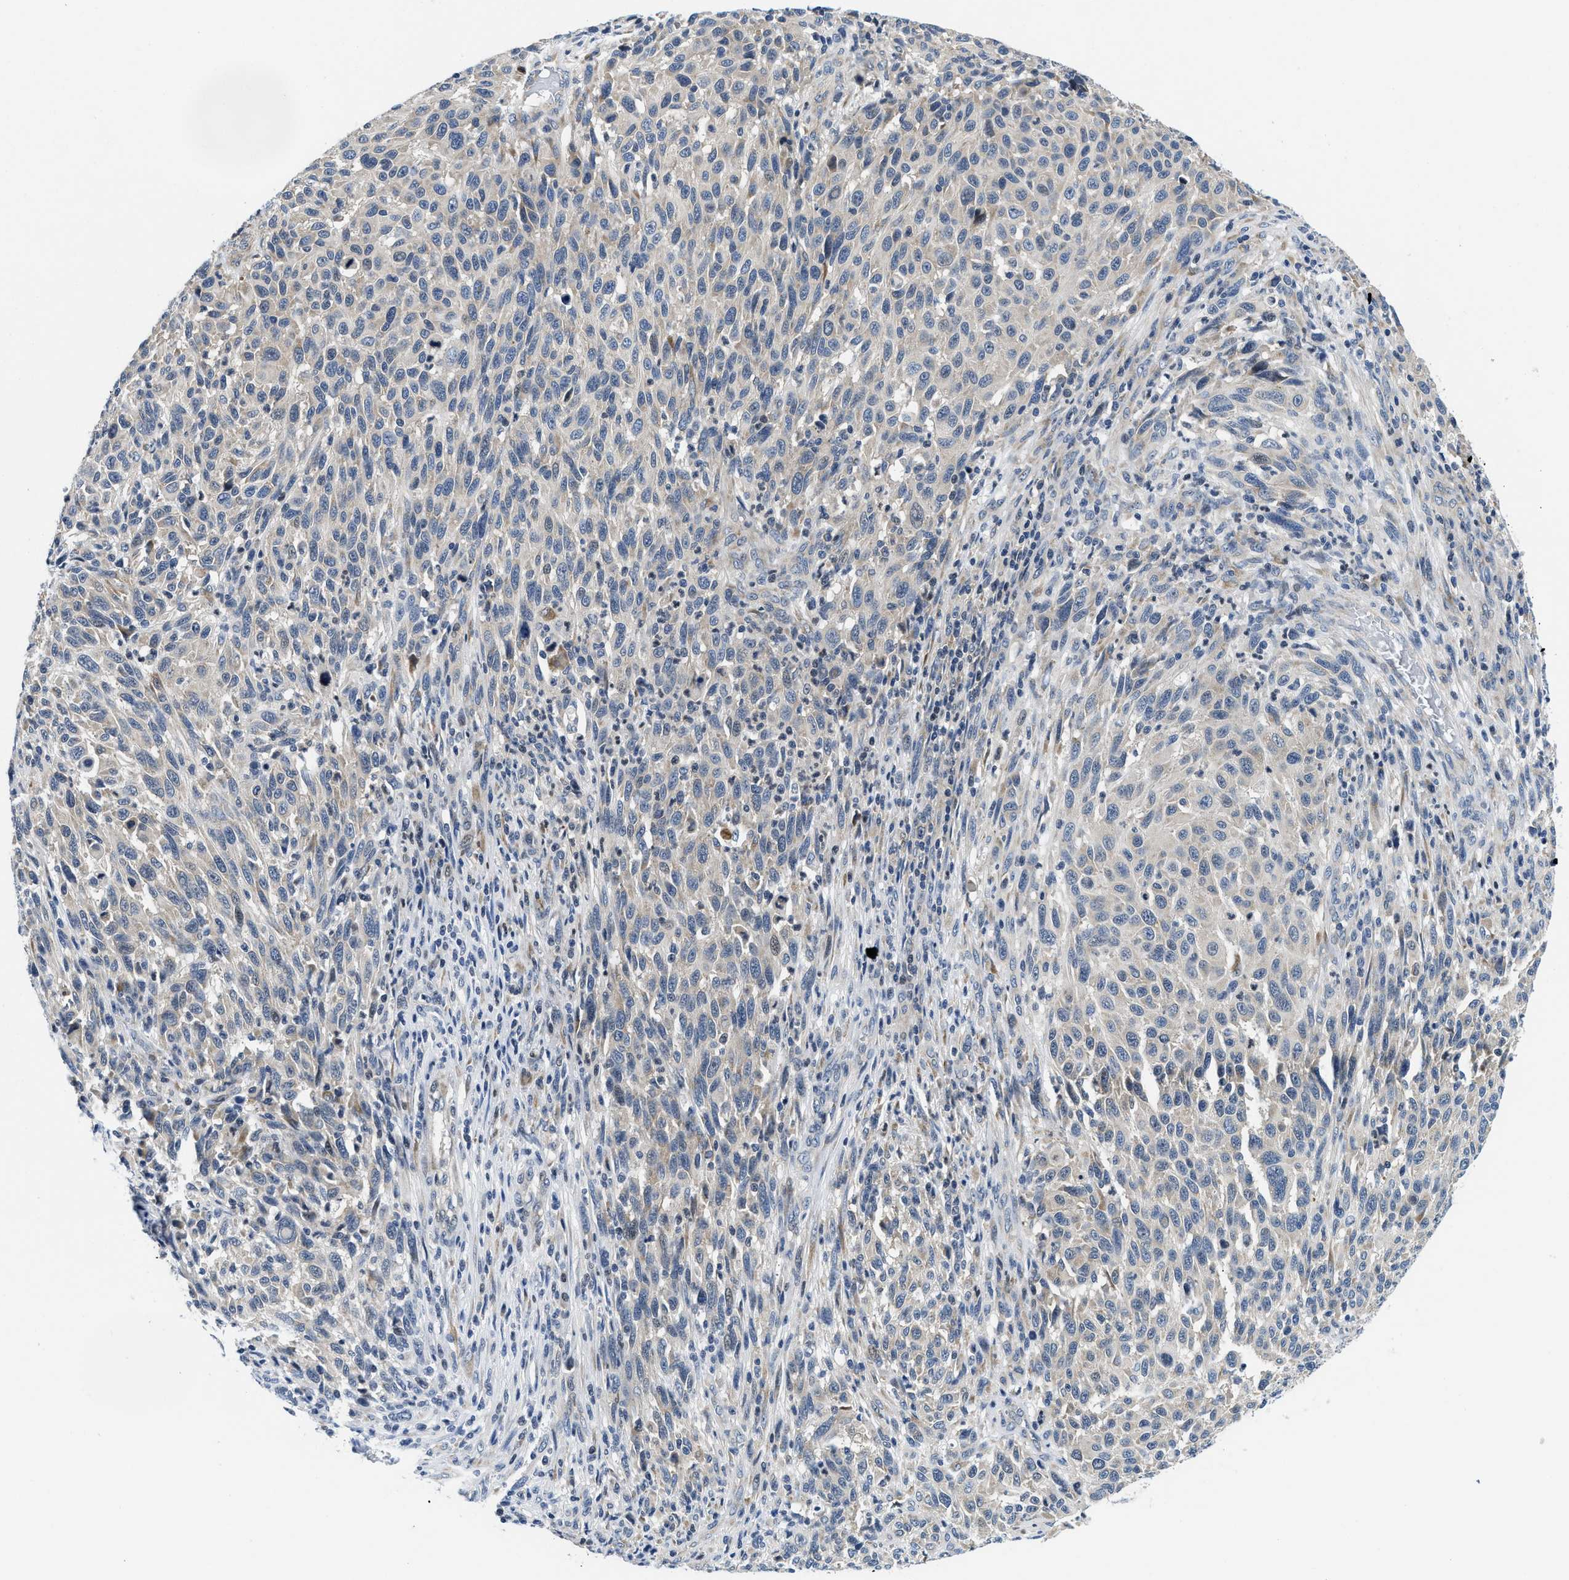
{"staining": {"intensity": "weak", "quantity": "<25%", "location": "cytoplasmic/membranous"}, "tissue": "melanoma", "cell_type": "Tumor cells", "image_type": "cancer", "snomed": [{"axis": "morphology", "description": "Malignant melanoma, Metastatic site"}, {"axis": "topography", "description": "Lymph node"}], "caption": "Immunohistochemistry (IHC) micrograph of melanoma stained for a protein (brown), which displays no positivity in tumor cells. The staining was performed using DAB to visualize the protein expression in brown, while the nuclei were stained in blue with hematoxylin (Magnification: 20x).", "gene": "IKBKE", "patient": {"sex": "male", "age": 61}}